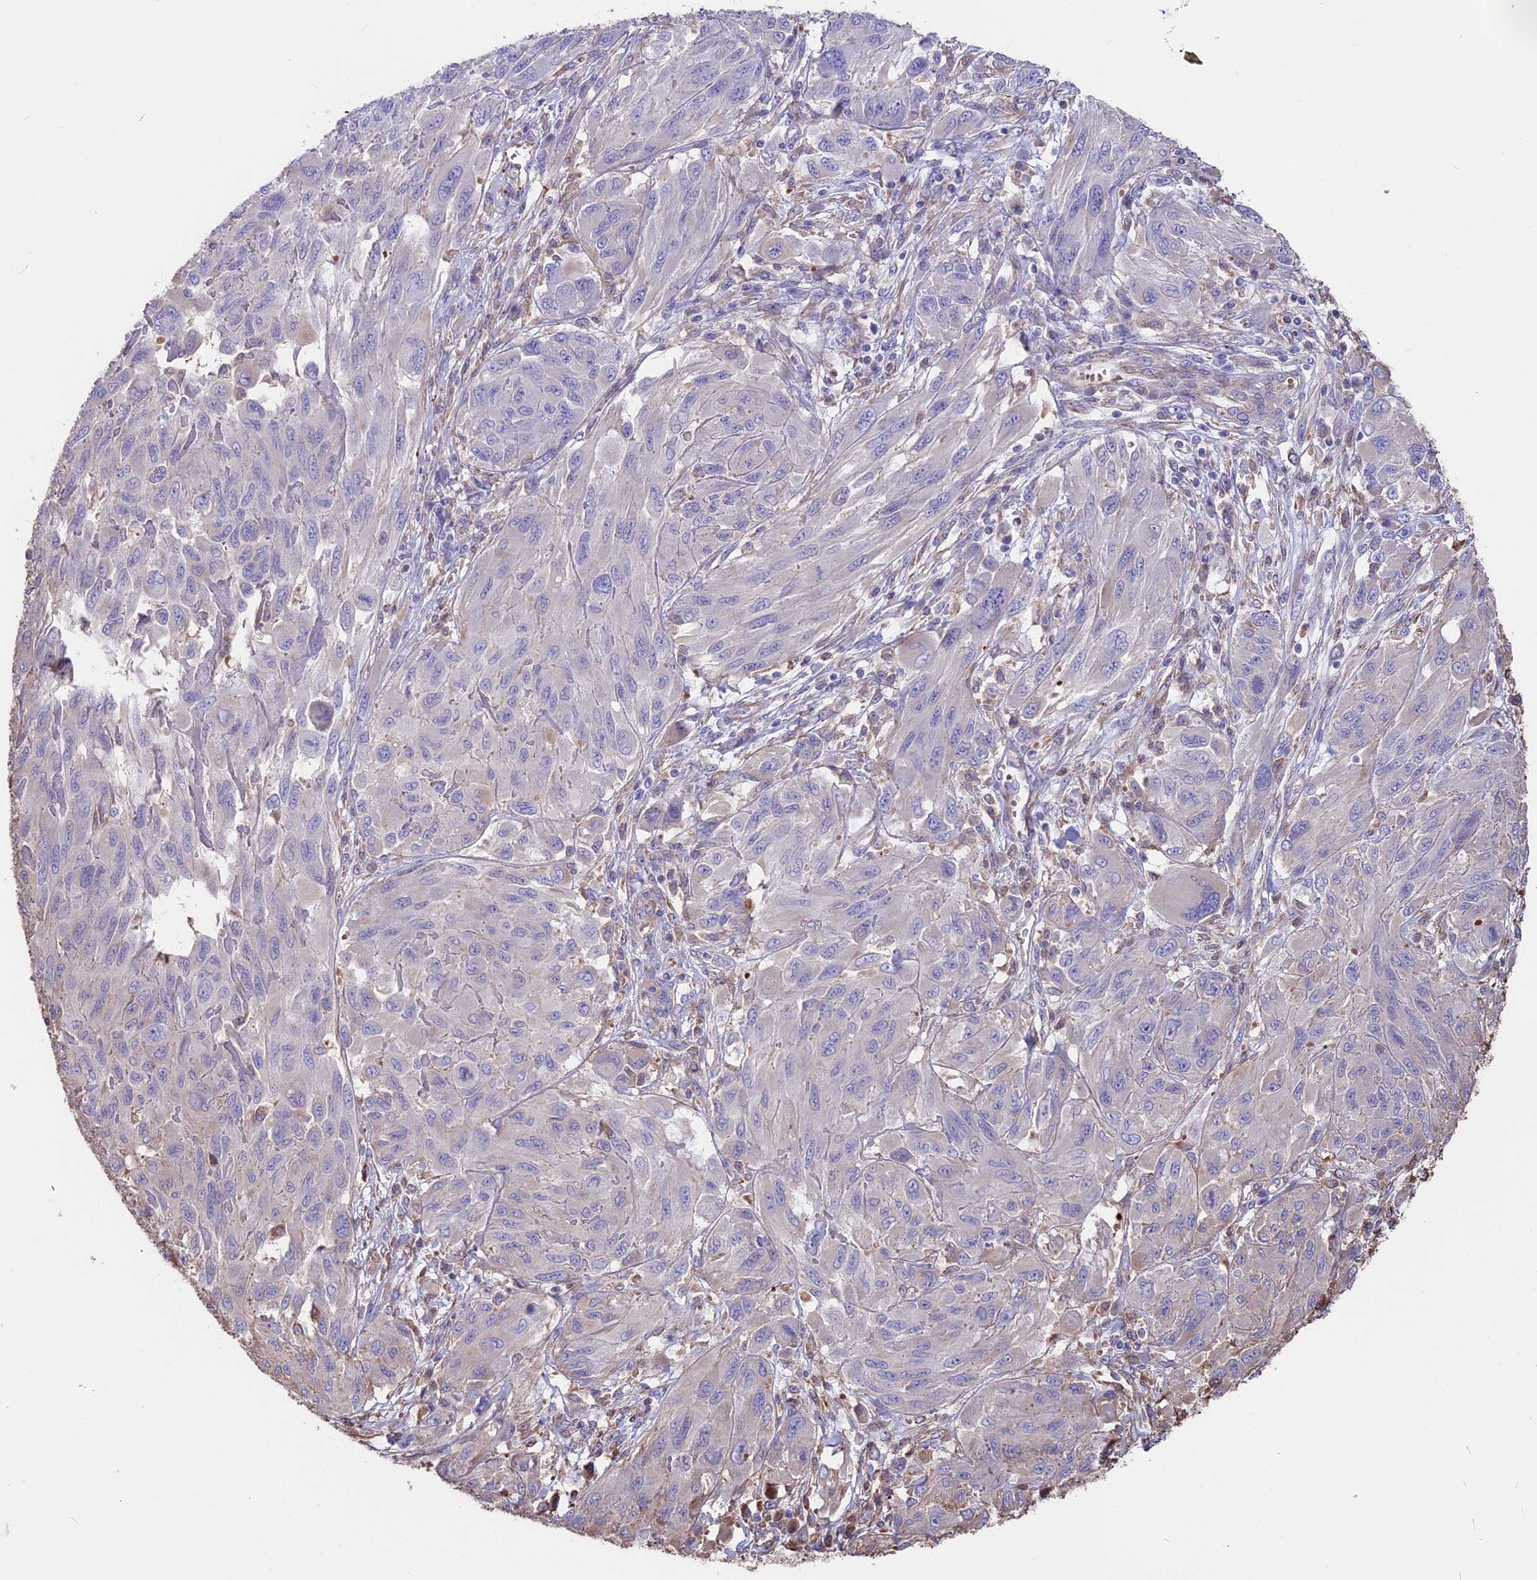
{"staining": {"intensity": "negative", "quantity": "none", "location": "none"}, "tissue": "melanoma", "cell_type": "Tumor cells", "image_type": "cancer", "snomed": [{"axis": "morphology", "description": "Malignant melanoma, NOS"}, {"axis": "topography", "description": "Skin"}], "caption": "IHC of human malignant melanoma demonstrates no expression in tumor cells. (Stains: DAB (3,3'-diaminobenzidine) immunohistochemistry (IHC) with hematoxylin counter stain, Microscopy: brightfield microscopy at high magnification).", "gene": "SEH1L", "patient": {"sex": "female", "age": 91}}